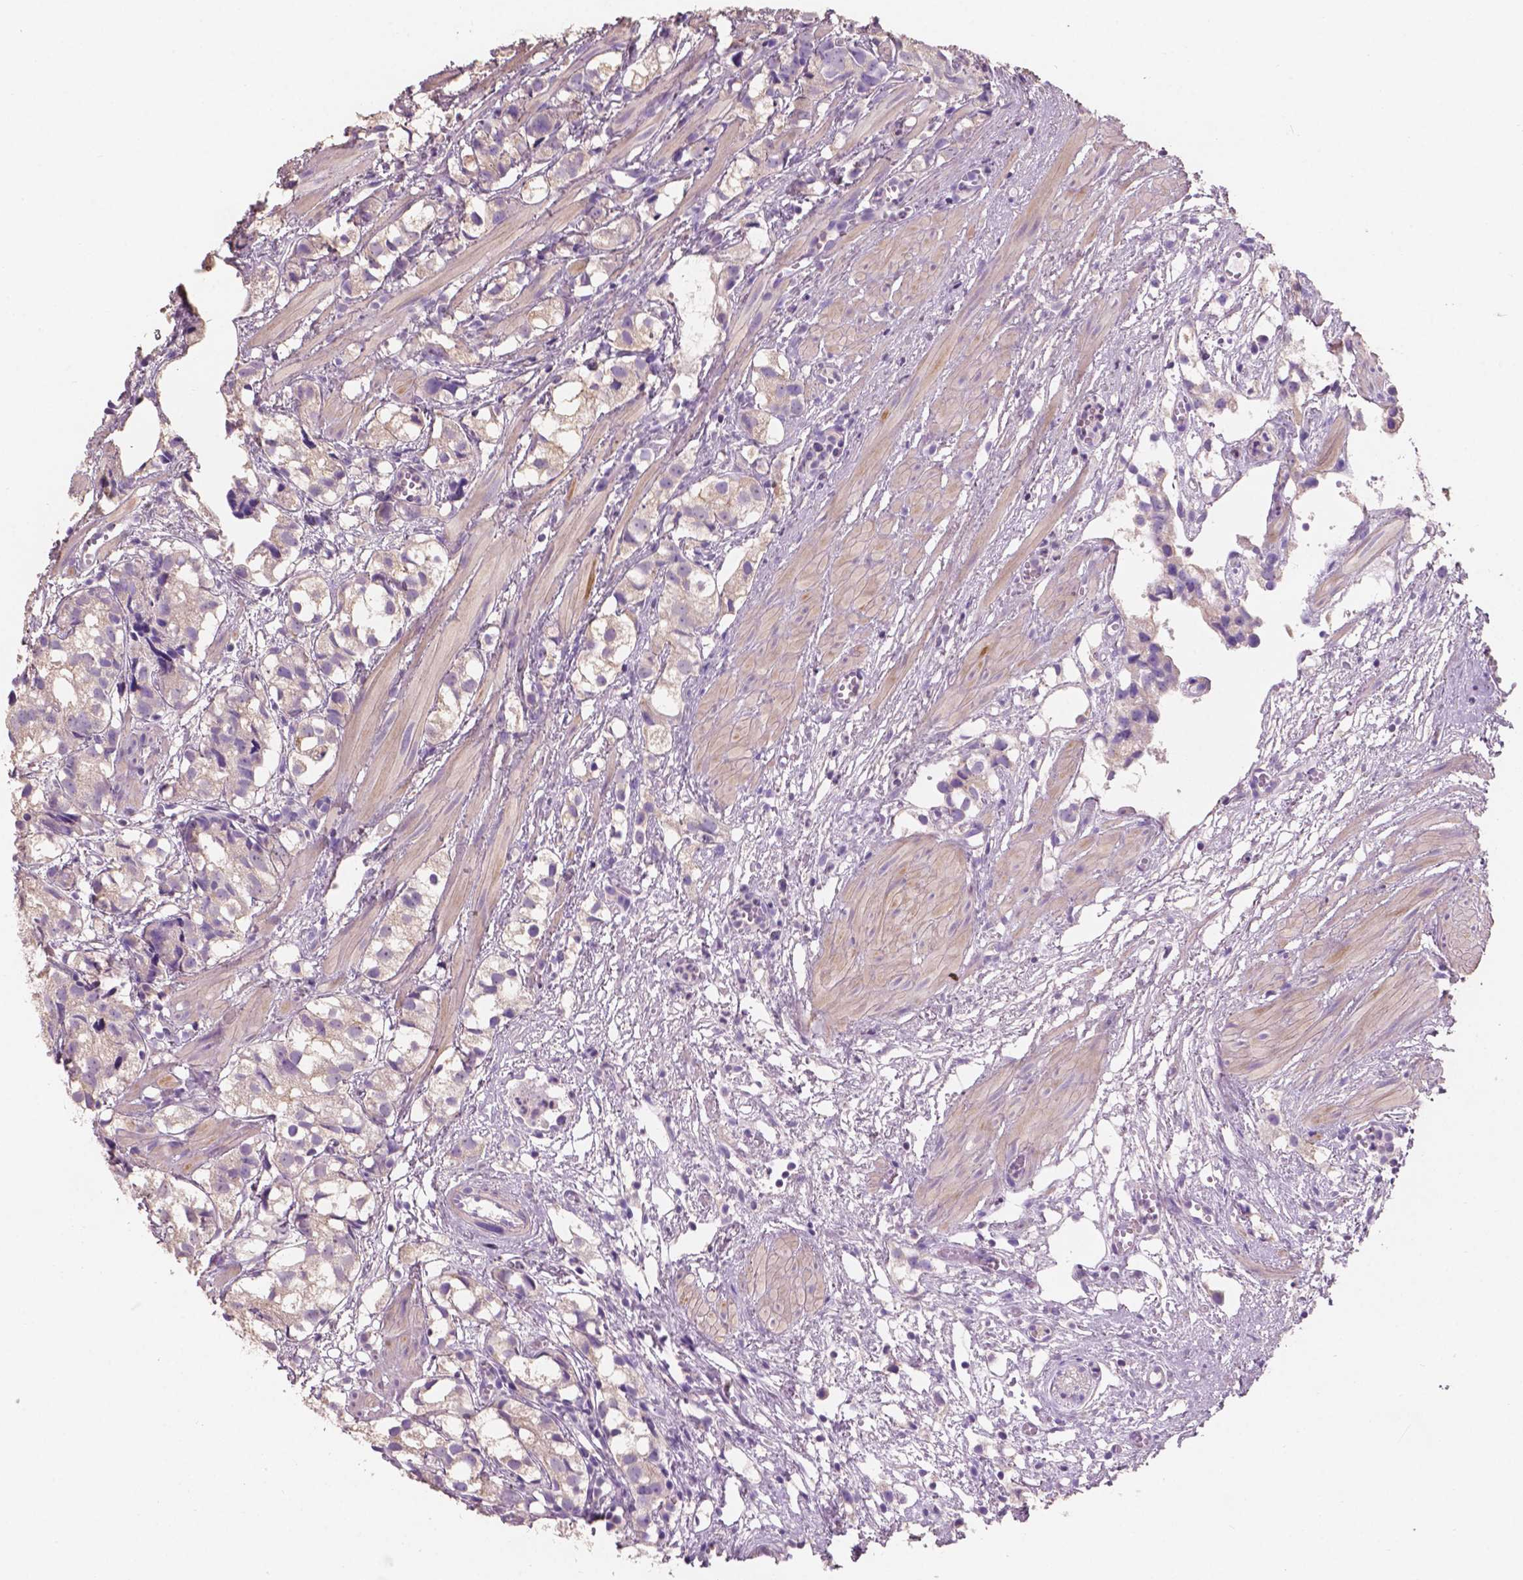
{"staining": {"intensity": "negative", "quantity": "none", "location": "none"}, "tissue": "prostate cancer", "cell_type": "Tumor cells", "image_type": "cancer", "snomed": [{"axis": "morphology", "description": "Adenocarcinoma, High grade"}, {"axis": "topography", "description": "Prostate"}], "caption": "This photomicrograph is of prostate adenocarcinoma (high-grade) stained with IHC to label a protein in brown with the nuclei are counter-stained blue. There is no staining in tumor cells.", "gene": "SBSN", "patient": {"sex": "male", "age": 68}}